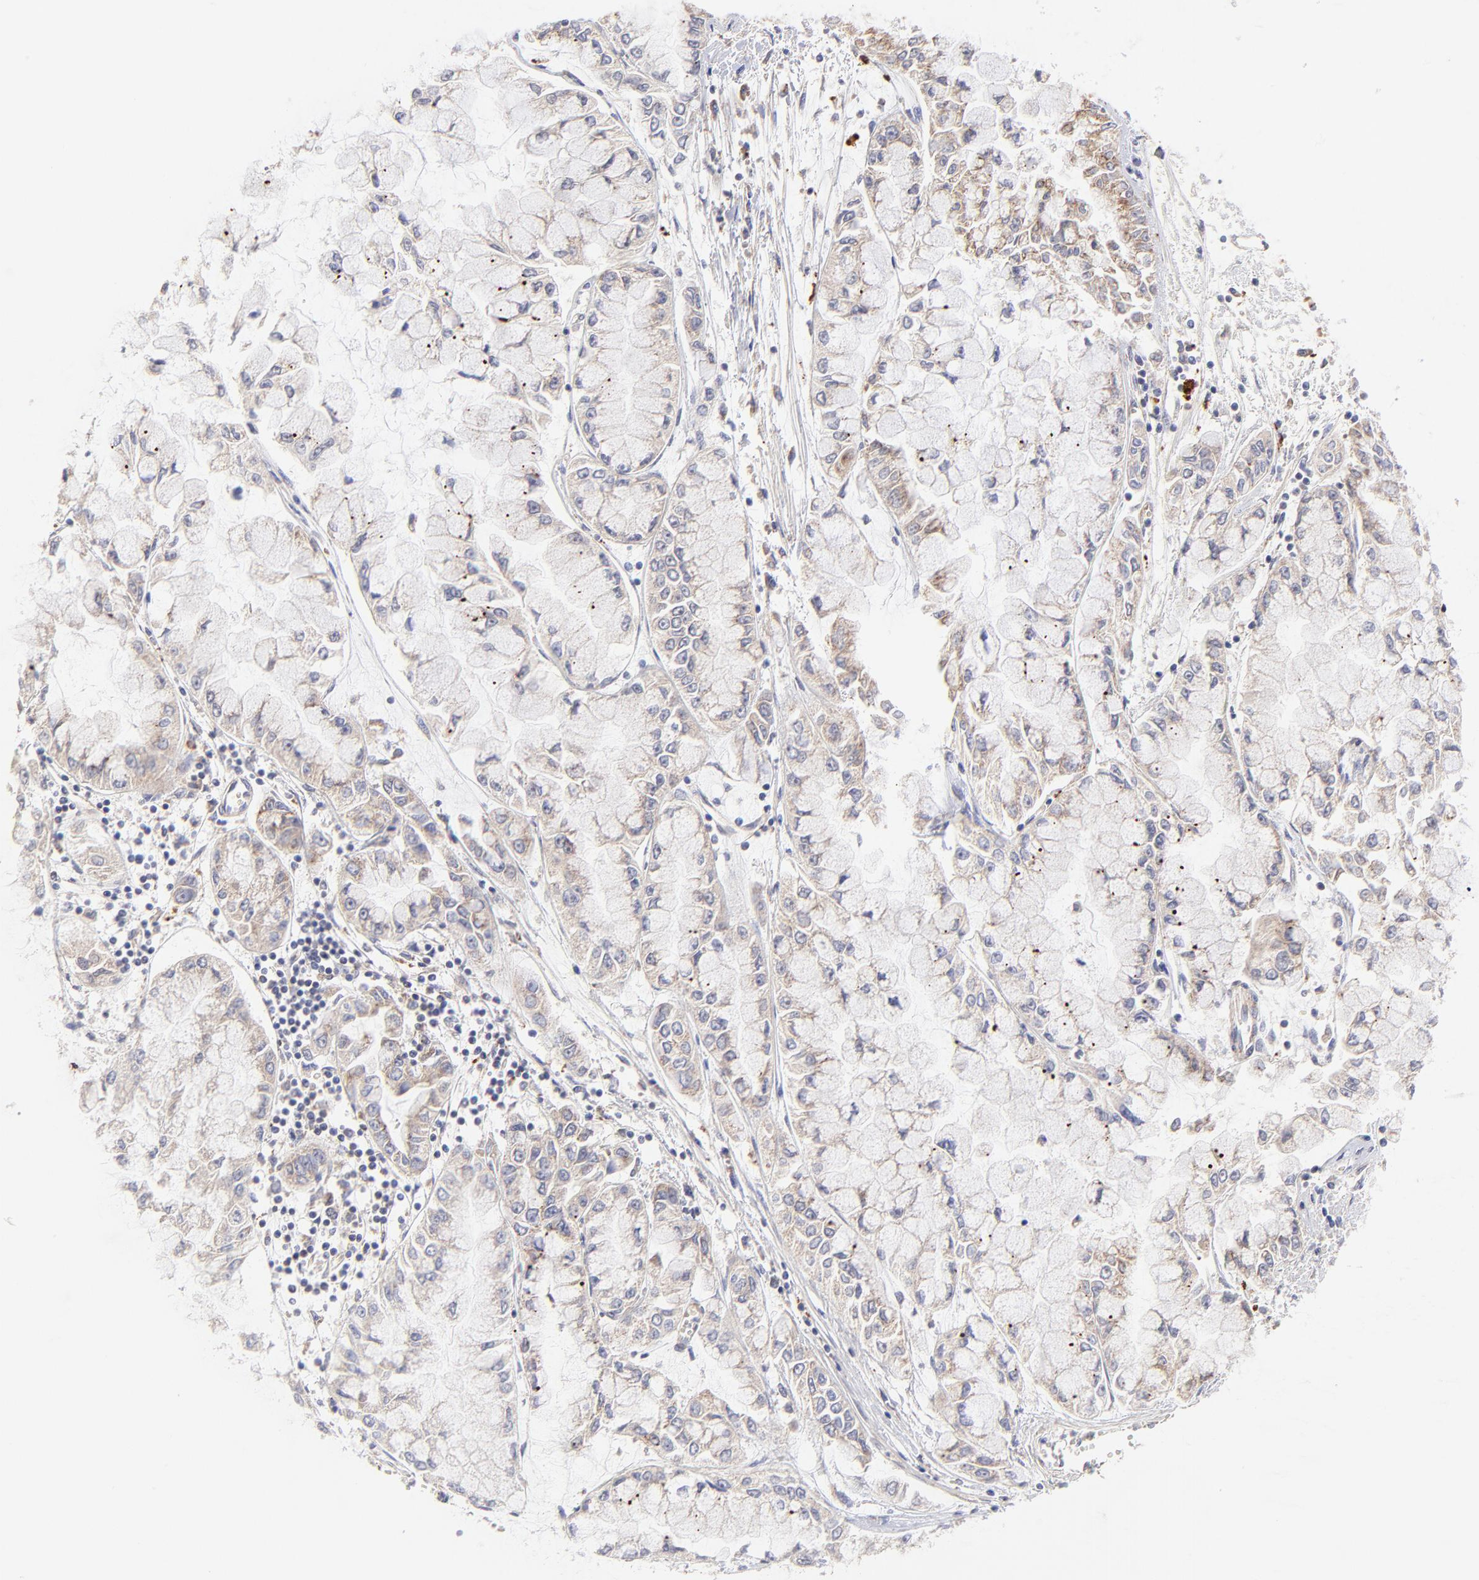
{"staining": {"intensity": "negative", "quantity": "none", "location": "none"}, "tissue": "liver cancer", "cell_type": "Tumor cells", "image_type": "cancer", "snomed": [{"axis": "morphology", "description": "Cholangiocarcinoma"}, {"axis": "topography", "description": "Liver"}], "caption": "Immunohistochemistry (IHC) image of neoplastic tissue: human liver cholangiocarcinoma stained with DAB demonstrates no significant protein staining in tumor cells.", "gene": "MAP2K7", "patient": {"sex": "female", "age": 79}}